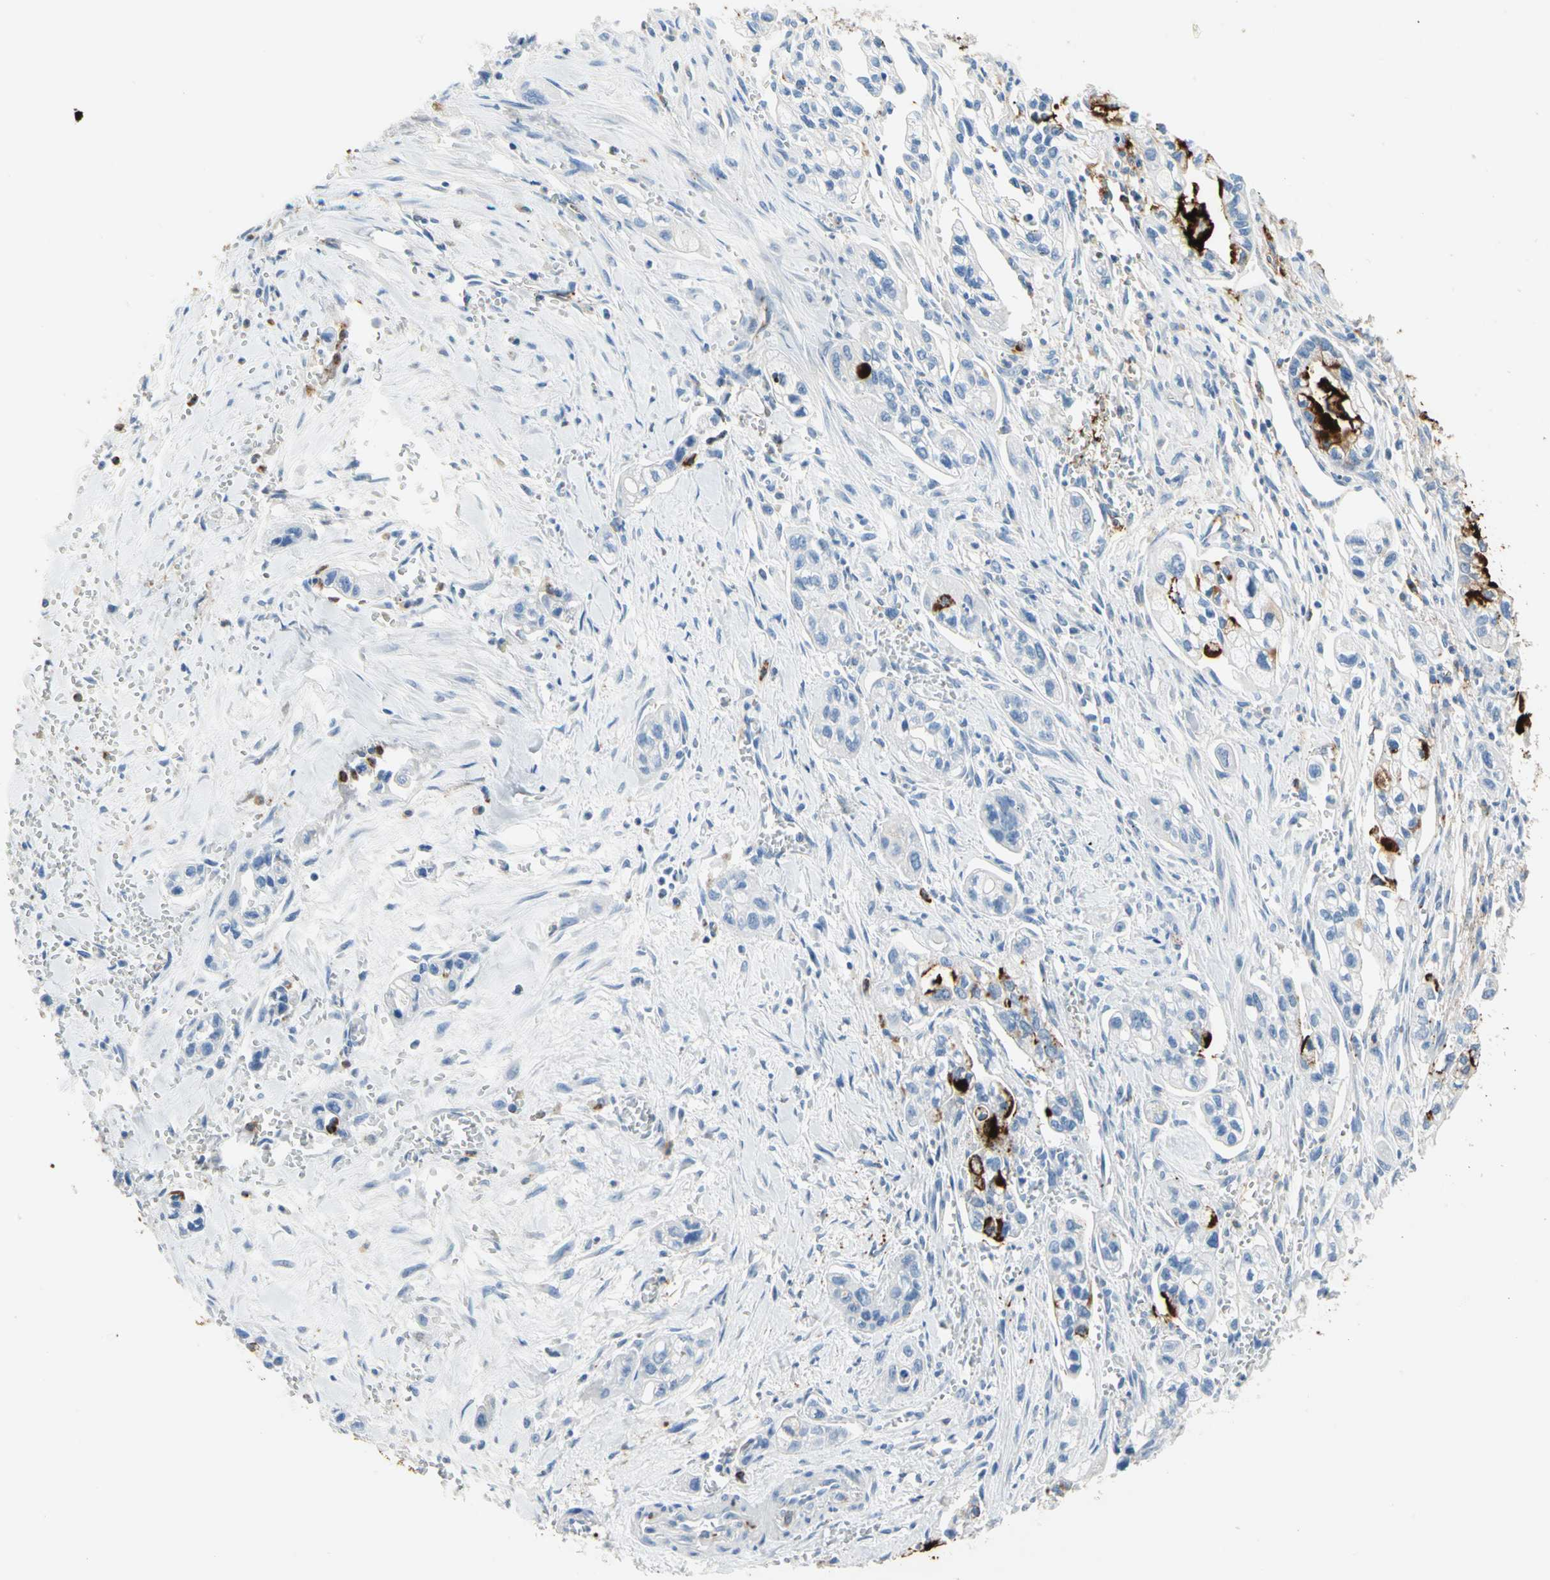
{"staining": {"intensity": "negative", "quantity": "none", "location": "none"}, "tissue": "pancreatic cancer", "cell_type": "Tumor cells", "image_type": "cancer", "snomed": [{"axis": "morphology", "description": "Adenocarcinoma, NOS"}, {"axis": "topography", "description": "Pancreas"}], "caption": "A high-resolution micrograph shows IHC staining of pancreatic cancer, which demonstrates no significant staining in tumor cells.", "gene": "CLEC4A", "patient": {"sex": "male", "age": 74}}